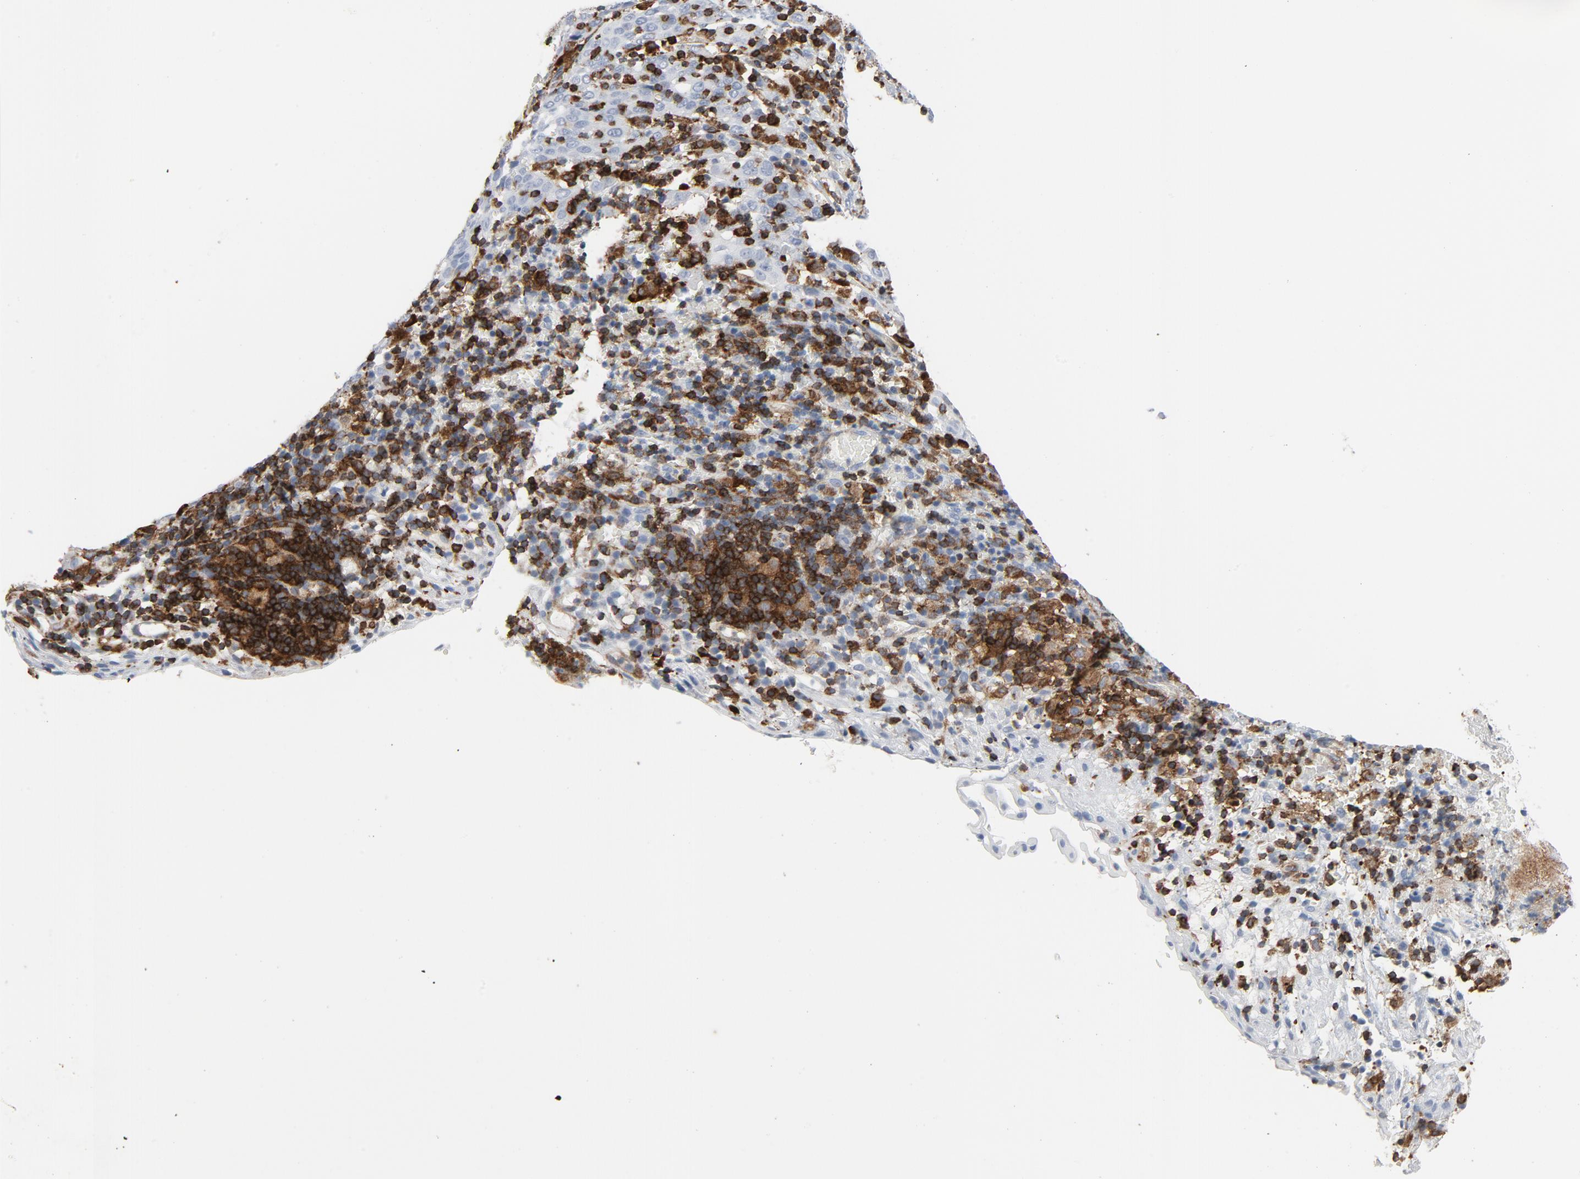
{"staining": {"intensity": "negative", "quantity": "none", "location": "none"}, "tissue": "cervical cancer", "cell_type": "Tumor cells", "image_type": "cancer", "snomed": [{"axis": "morphology", "description": "Normal tissue, NOS"}, {"axis": "morphology", "description": "Squamous cell carcinoma, NOS"}, {"axis": "topography", "description": "Cervix"}], "caption": "Histopathology image shows no protein positivity in tumor cells of cervical cancer (squamous cell carcinoma) tissue.", "gene": "LCP2", "patient": {"sex": "female", "age": 67}}